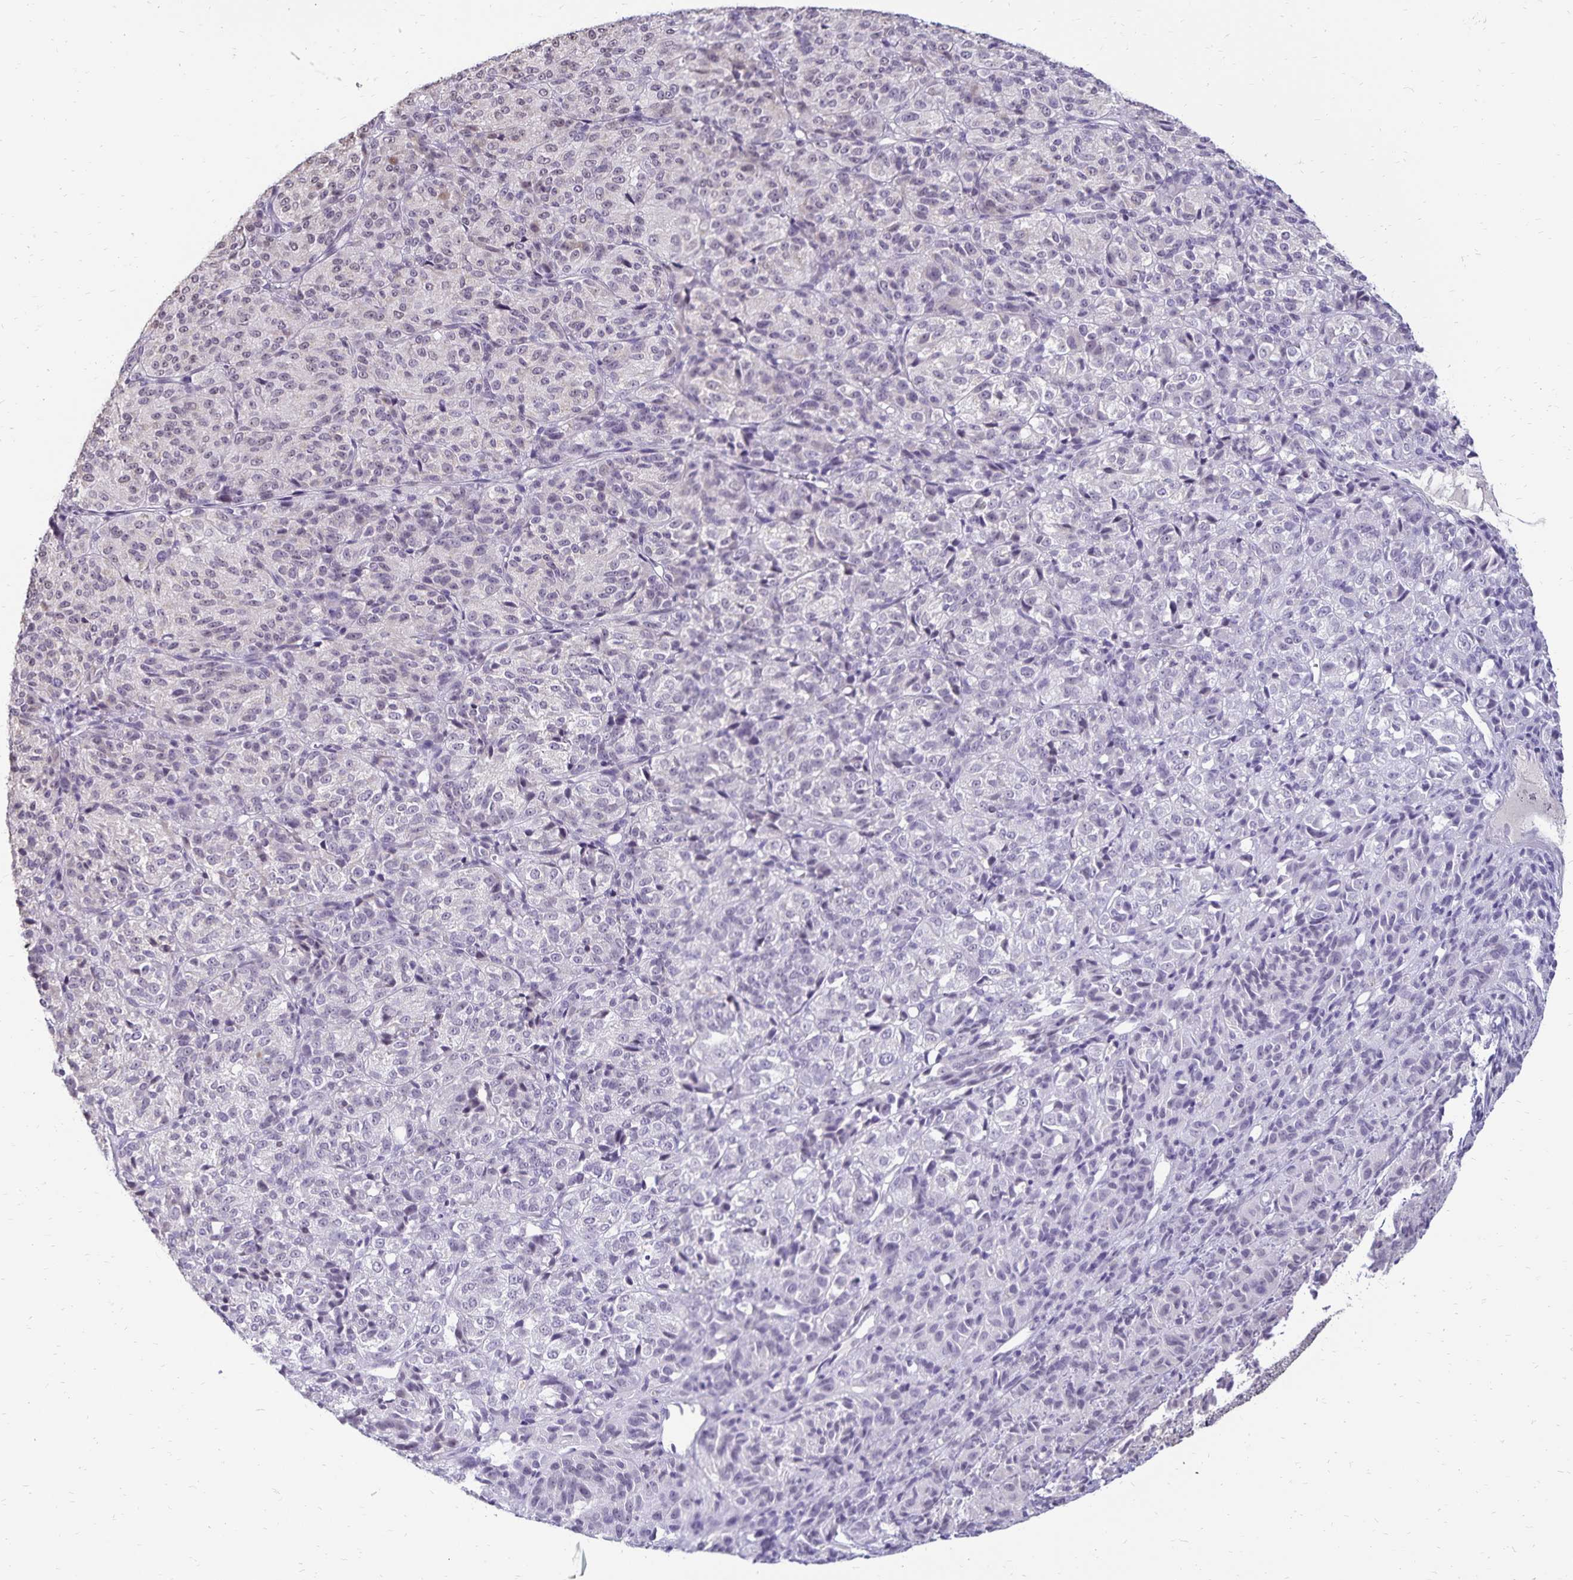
{"staining": {"intensity": "negative", "quantity": "none", "location": "none"}, "tissue": "melanoma", "cell_type": "Tumor cells", "image_type": "cancer", "snomed": [{"axis": "morphology", "description": "Malignant melanoma, Metastatic site"}, {"axis": "topography", "description": "Brain"}], "caption": "Histopathology image shows no significant protein staining in tumor cells of melanoma. (Stains: DAB (3,3'-diaminobenzidine) IHC with hematoxylin counter stain, Microscopy: brightfield microscopy at high magnification).", "gene": "POLB", "patient": {"sex": "female", "age": 56}}